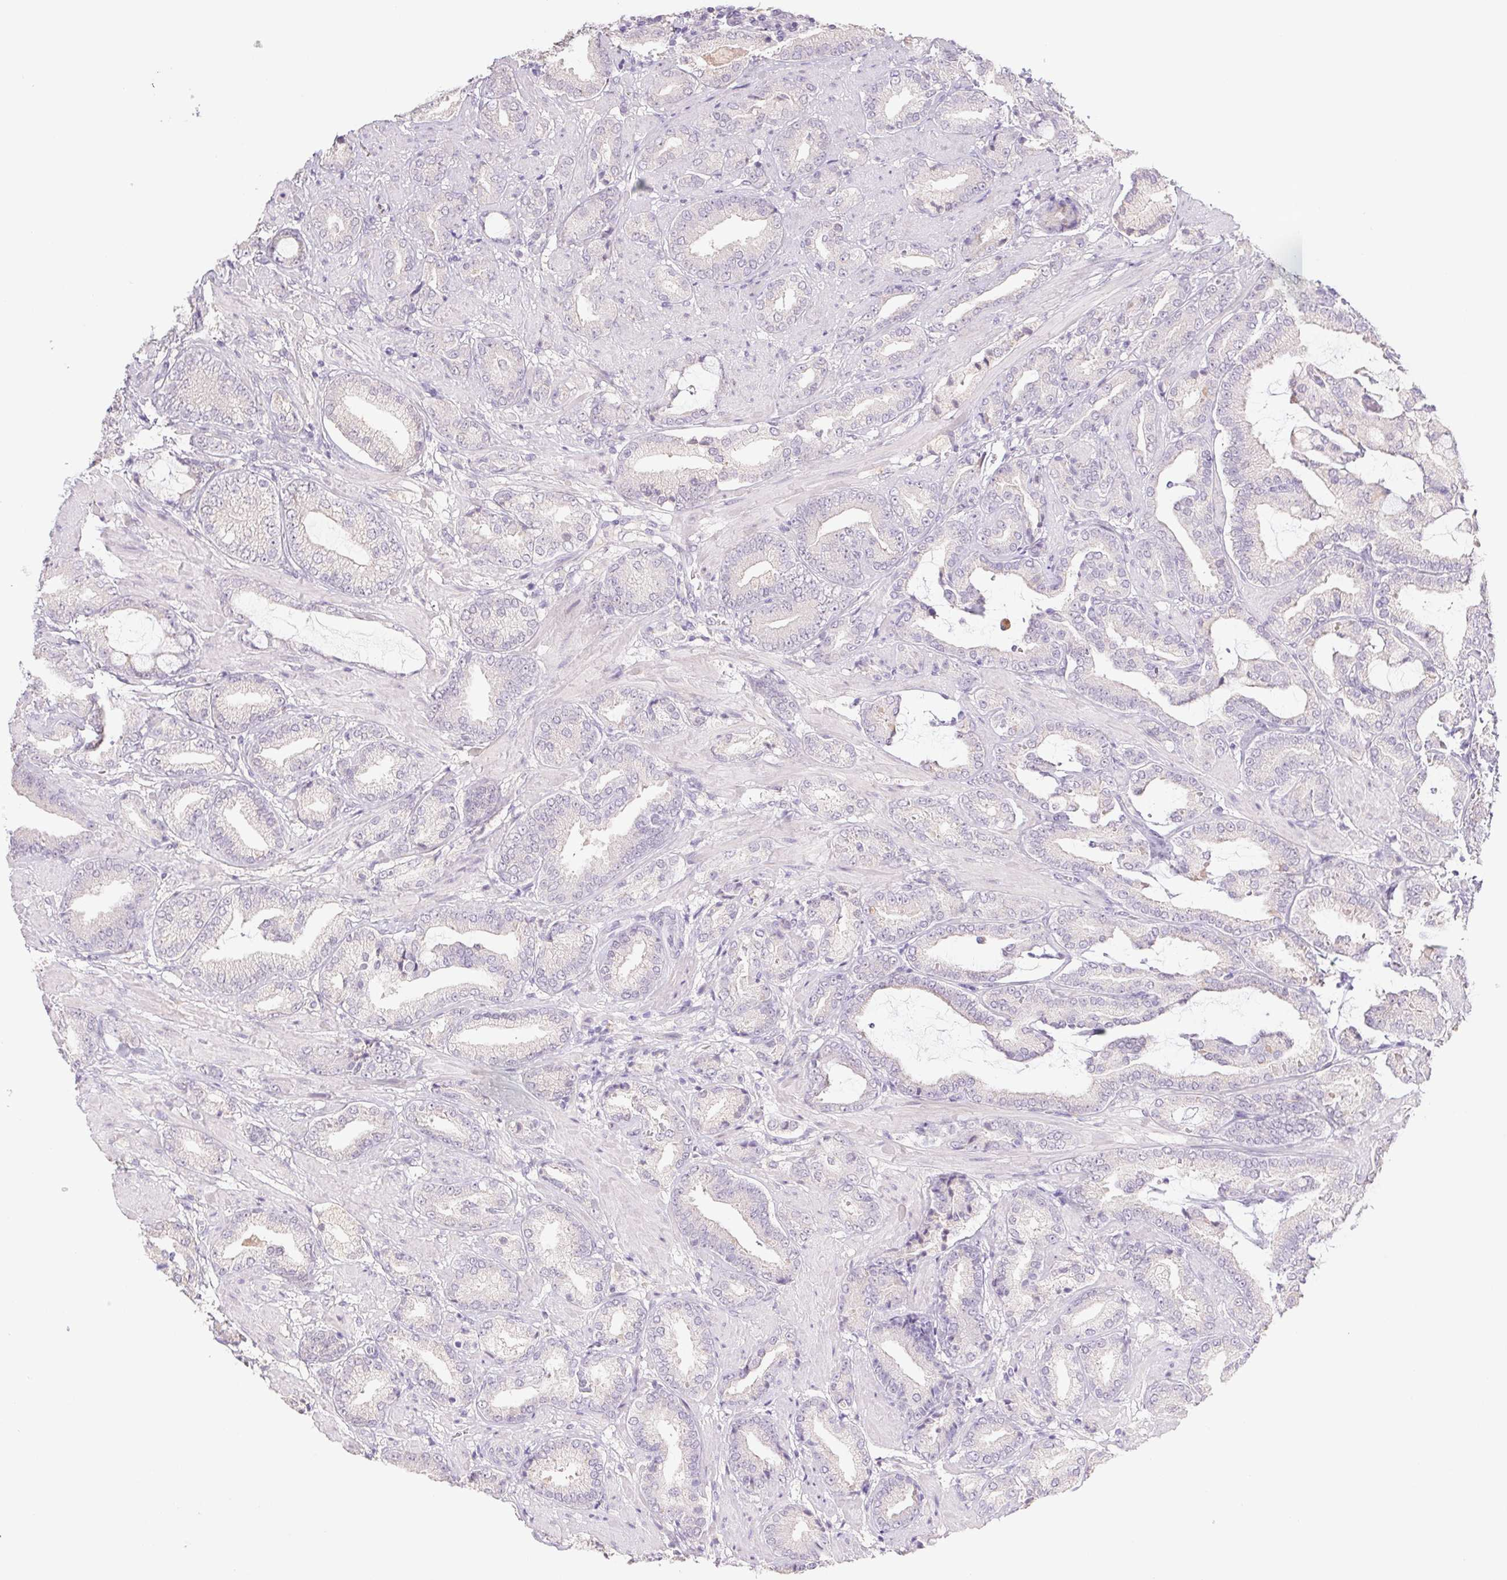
{"staining": {"intensity": "negative", "quantity": "none", "location": "none"}, "tissue": "prostate cancer", "cell_type": "Tumor cells", "image_type": "cancer", "snomed": [{"axis": "morphology", "description": "Adenocarcinoma, High grade"}, {"axis": "topography", "description": "Prostate"}], "caption": "The photomicrograph exhibits no significant positivity in tumor cells of prostate cancer.", "gene": "PNMA8B", "patient": {"sex": "male", "age": 56}}